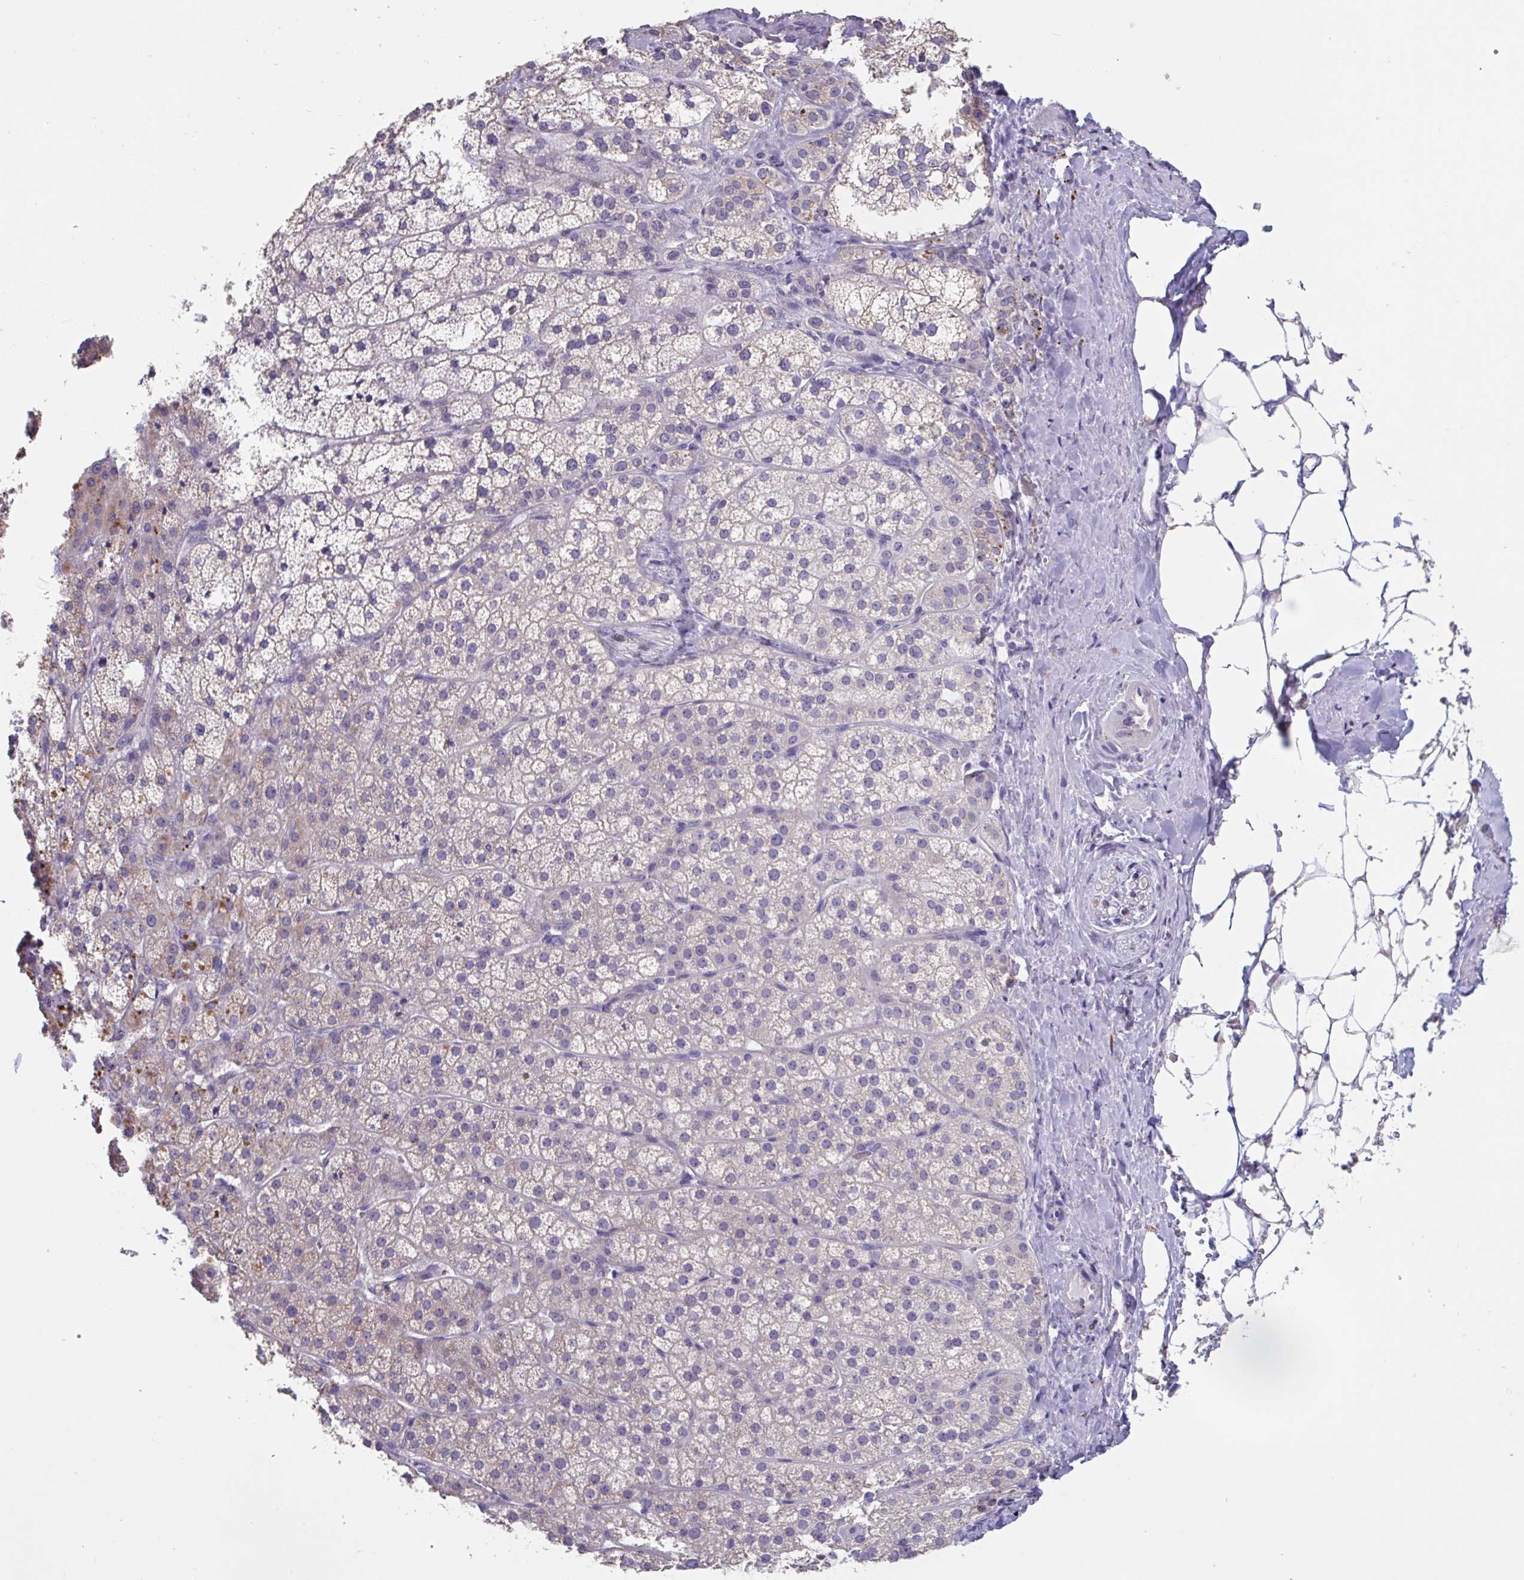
{"staining": {"intensity": "moderate", "quantity": "<25%", "location": "cytoplasmic/membranous"}, "tissue": "adrenal gland", "cell_type": "Glandular cells", "image_type": "normal", "snomed": [{"axis": "morphology", "description": "Normal tissue, NOS"}, {"axis": "topography", "description": "Adrenal gland"}], "caption": "The micrograph shows a brown stain indicating the presence of a protein in the cytoplasmic/membranous of glandular cells in adrenal gland.", "gene": "GPR162", "patient": {"sex": "male", "age": 53}}